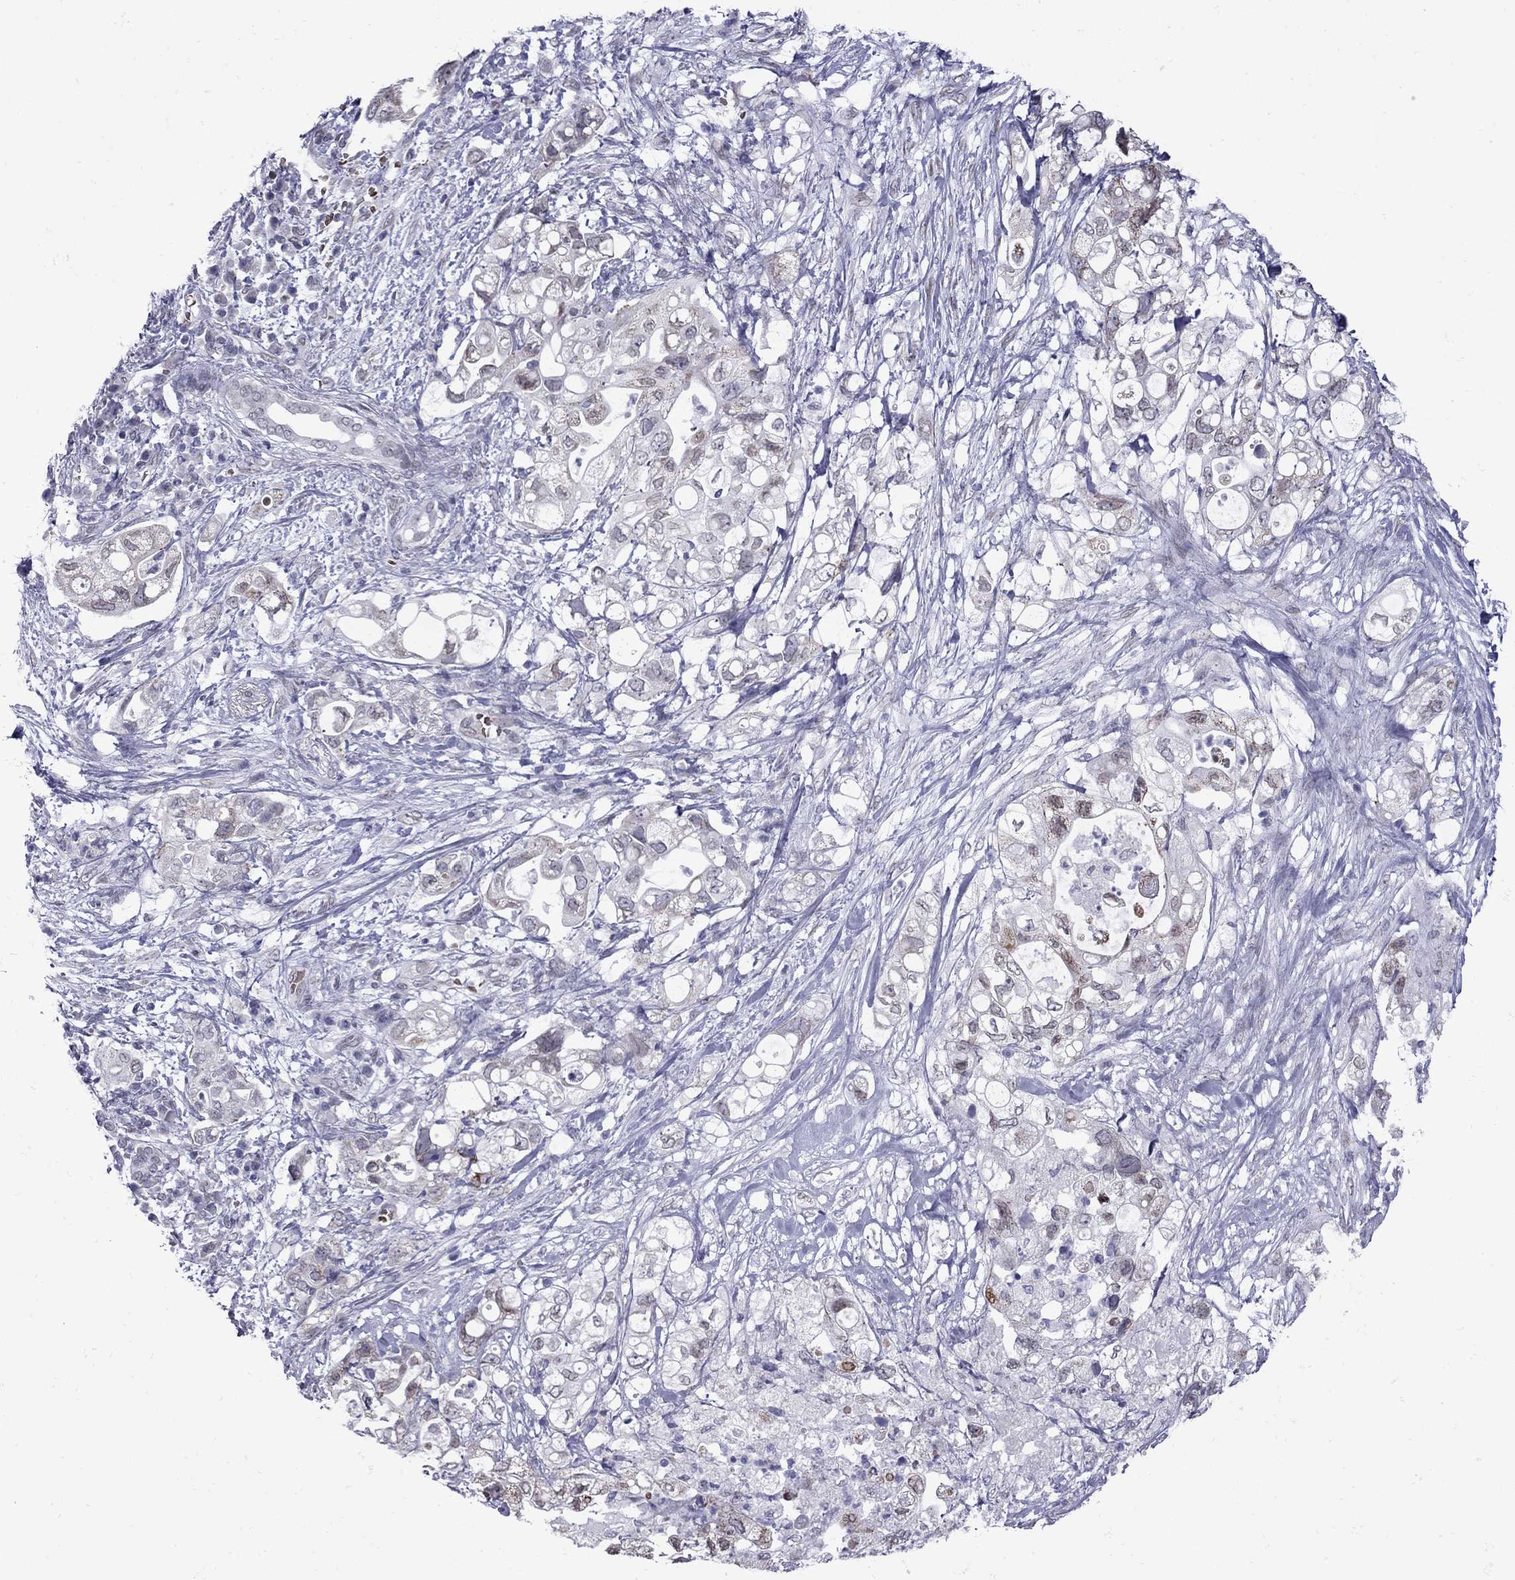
{"staining": {"intensity": "weak", "quantity": "<25%", "location": "cytoplasmic/membranous"}, "tissue": "pancreatic cancer", "cell_type": "Tumor cells", "image_type": "cancer", "snomed": [{"axis": "morphology", "description": "Adenocarcinoma, NOS"}, {"axis": "topography", "description": "Pancreas"}], "caption": "Adenocarcinoma (pancreatic) was stained to show a protein in brown. There is no significant positivity in tumor cells.", "gene": "CLTCL1", "patient": {"sex": "female", "age": 72}}